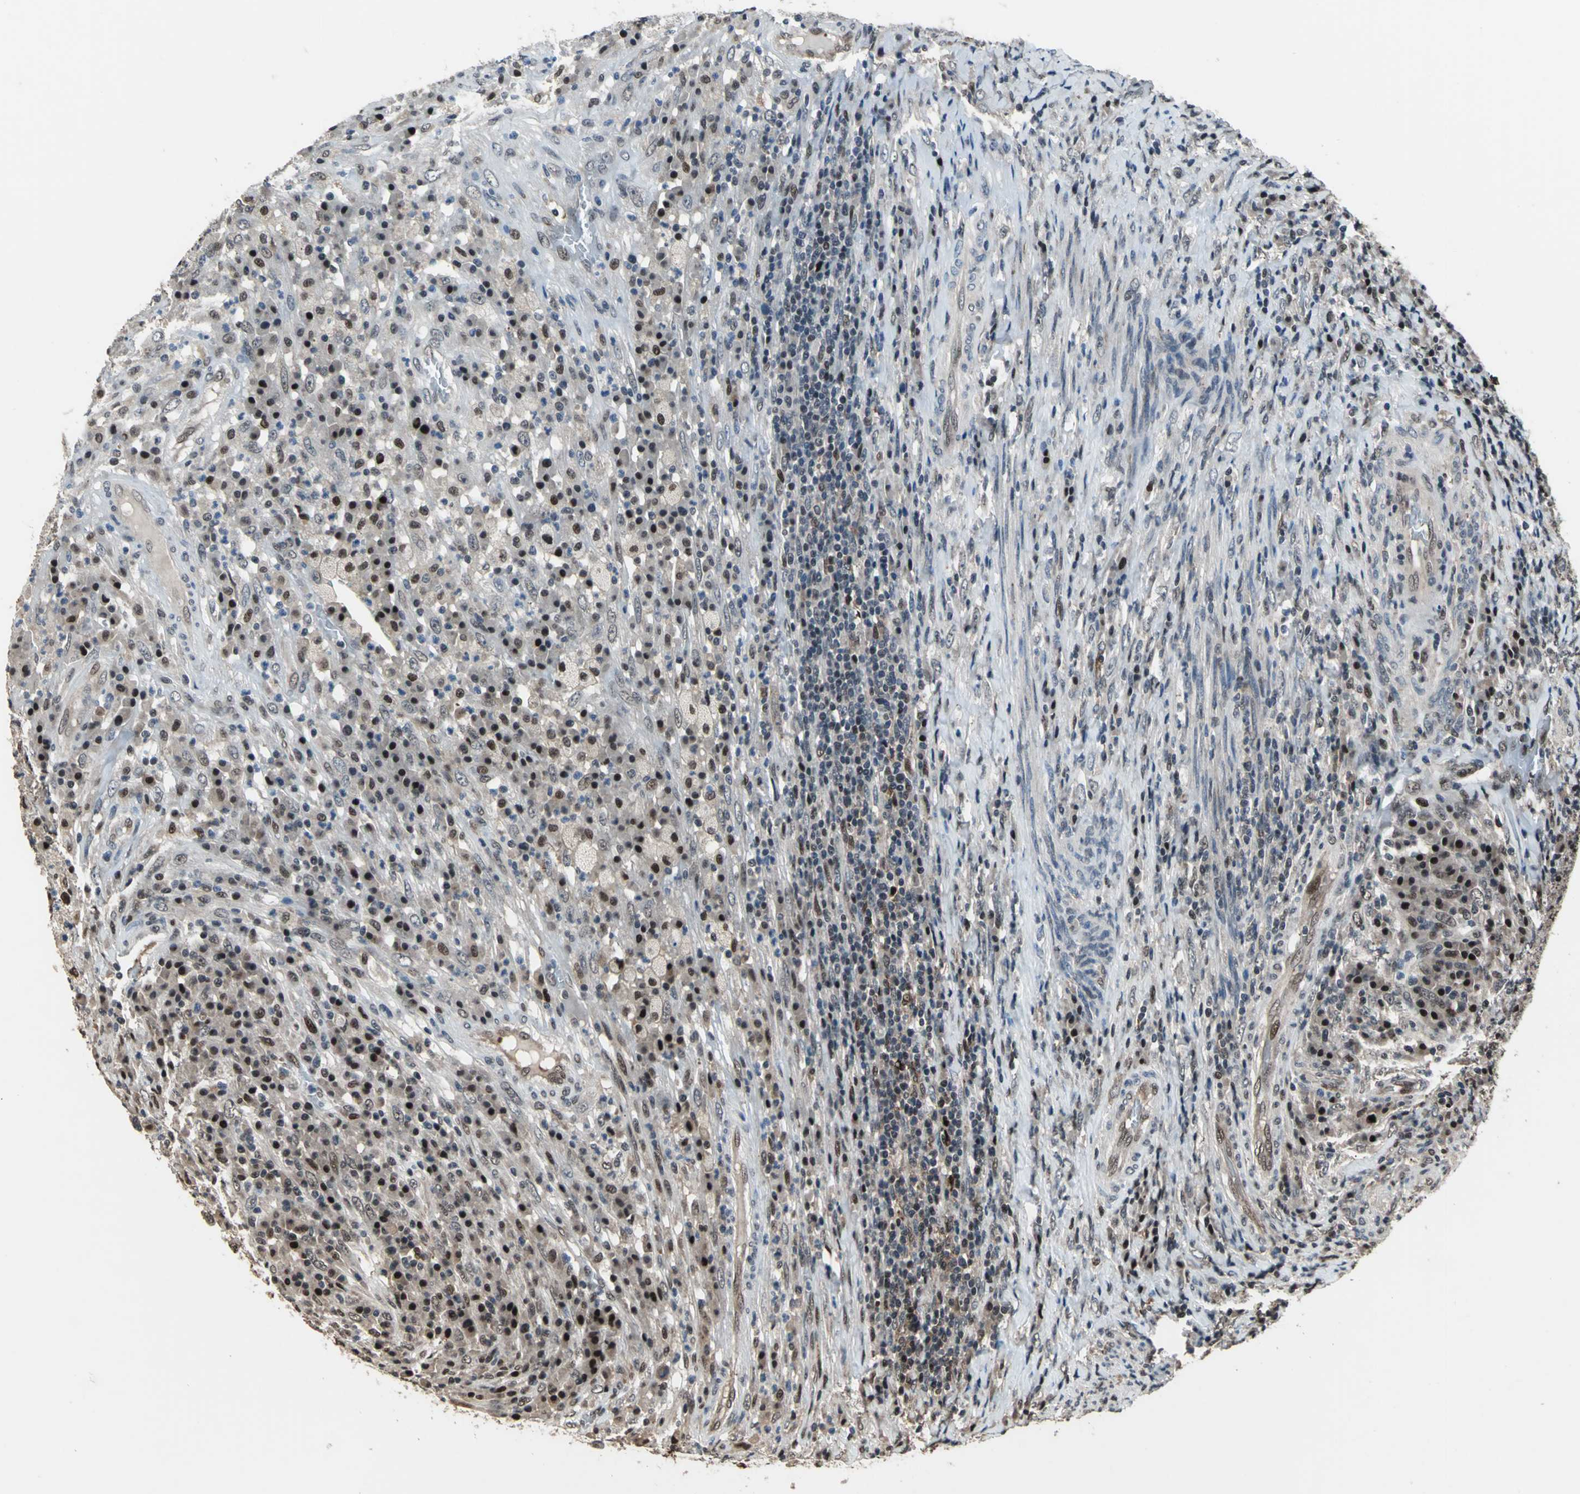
{"staining": {"intensity": "moderate", "quantity": "25%-75%", "location": "nuclear"}, "tissue": "testis cancer", "cell_type": "Tumor cells", "image_type": "cancer", "snomed": [{"axis": "morphology", "description": "Necrosis, NOS"}, {"axis": "morphology", "description": "Carcinoma, Embryonal, NOS"}, {"axis": "topography", "description": "Testis"}], "caption": "A high-resolution photomicrograph shows IHC staining of embryonal carcinoma (testis), which demonstrates moderate nuclear positivity in approximately 25%-75% of tumor cells.", "gene": "MIS18BP1", "patient": {"sex": "male", "age": 19}}